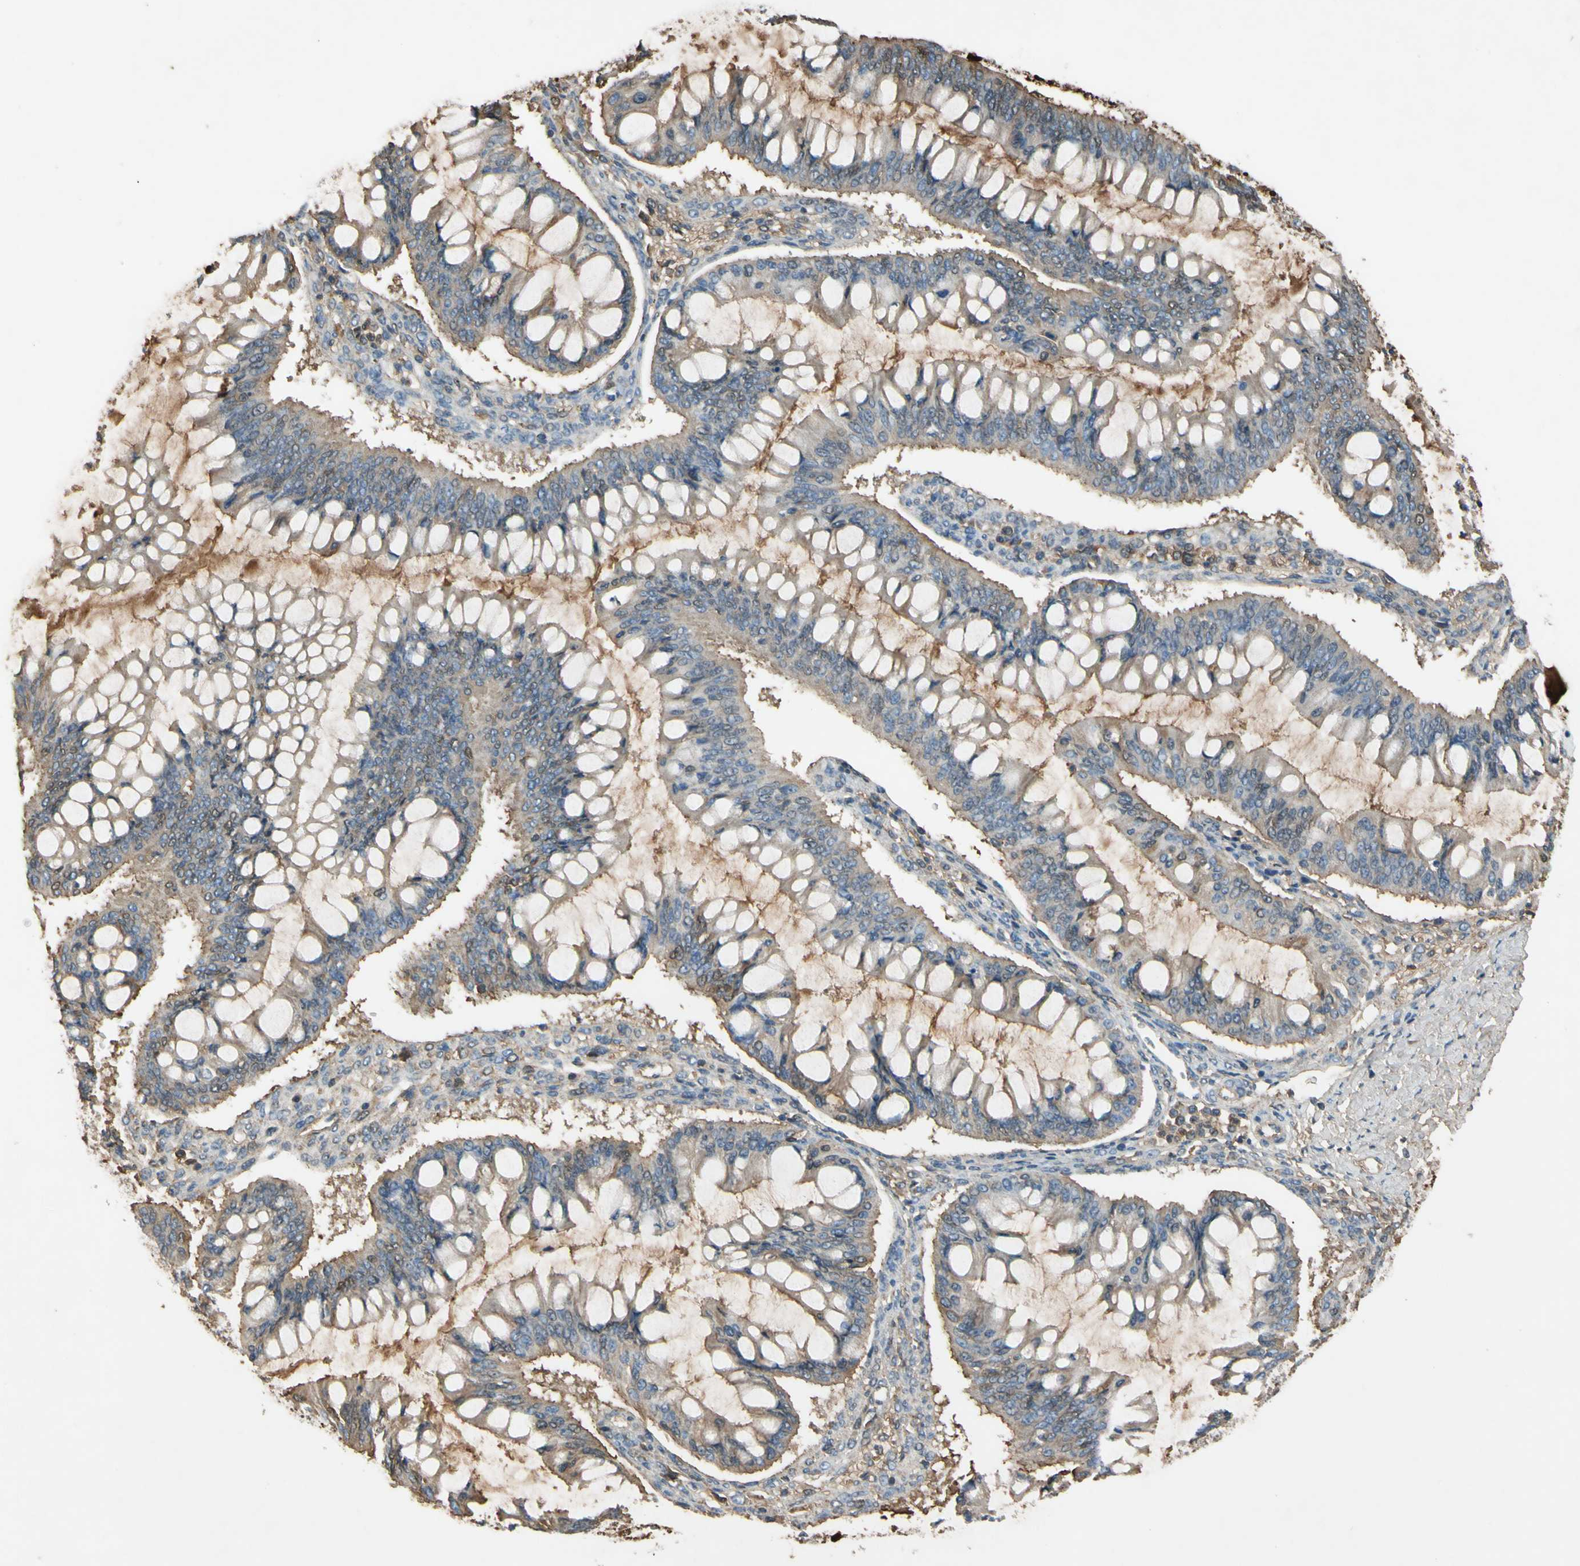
{"staining": {"intensity": "weak", "quantity": ">75%", "location": "cytoplasmic/membranous"}, "tissue": "ovarian cancer", "cell_type": "Tumor cells", "image_type": "cancer", "snomed": [{"axis": "morphology", "description": "Cystadenocarcinoma, mucinous, NOS"}, {"axis": "topography", "description": "Ovary"}], "caption": "About >75% of tumor cells in human ovarian cancer demonstrate weak cytoplasmic/membranous protein staining as visualized by brown immunohistochemical staining.", "gene": "TIMP2", "patient": {"sex": "female", "age": 73}}